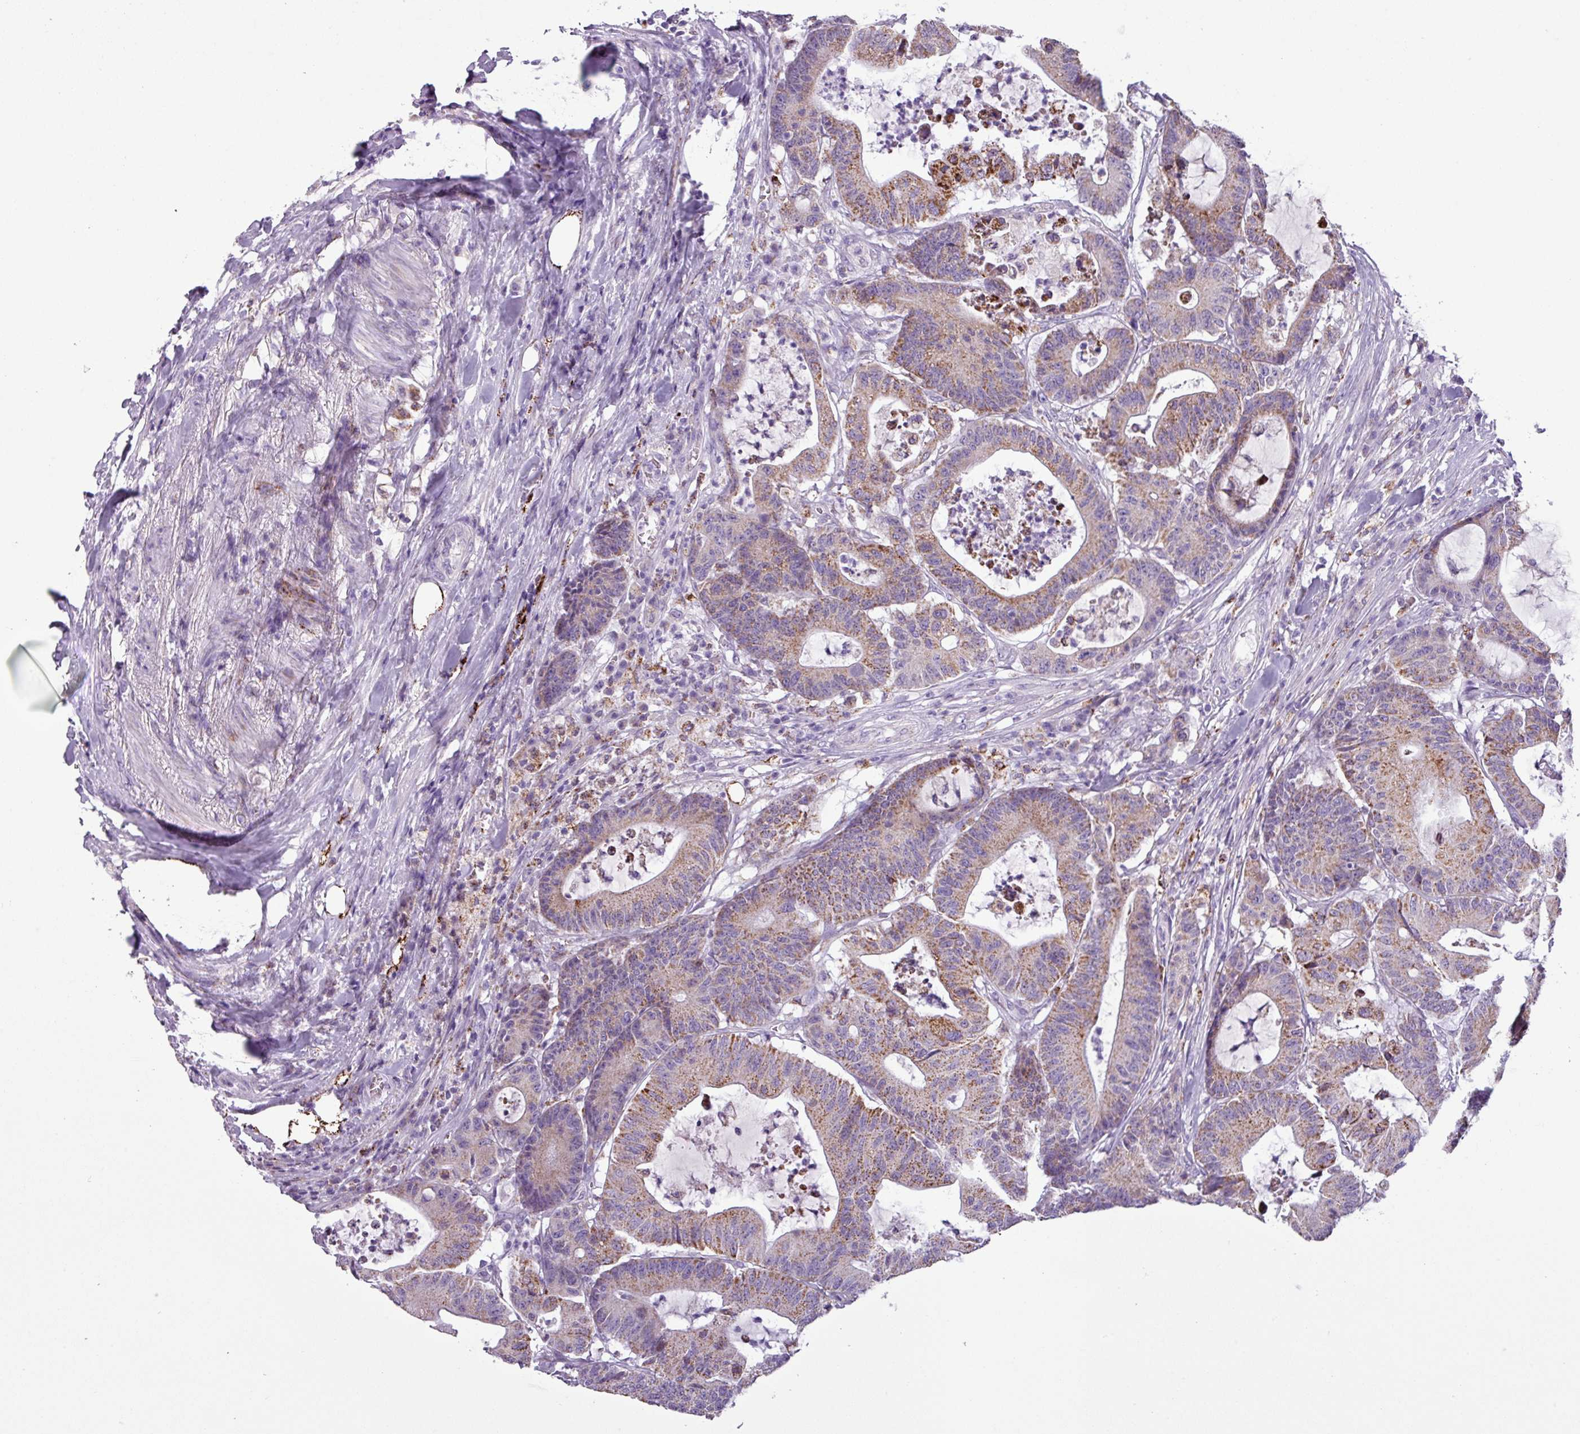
{"staining": {"intensity": "moderate", "quantity": ">75%", "location": "cytoplasmic/membranous"}, "tissue": "colorectal cancer", "cell_type": "Tumor cells", "image_type": "cancer", "snomed": [{"axis": "morphology", "description": "Adenocarcinoma, NOS"}, {"axis": "topography", "description": "Colon"}], "caption": "Immunohistochemistry (IHC) photomicrograph of neoplastic tissue: adenocarcinoma (colorectal) stained using immunohistochemistry (IHC) displays medium levels of moderate protein expression localized specifically in the cytoplasmic/membranous of tumor cells, appearing as a cytoplasmic/membranous brown color.", "gene": "ZNF667", "patient": {"sex": "female", "age": 84}}